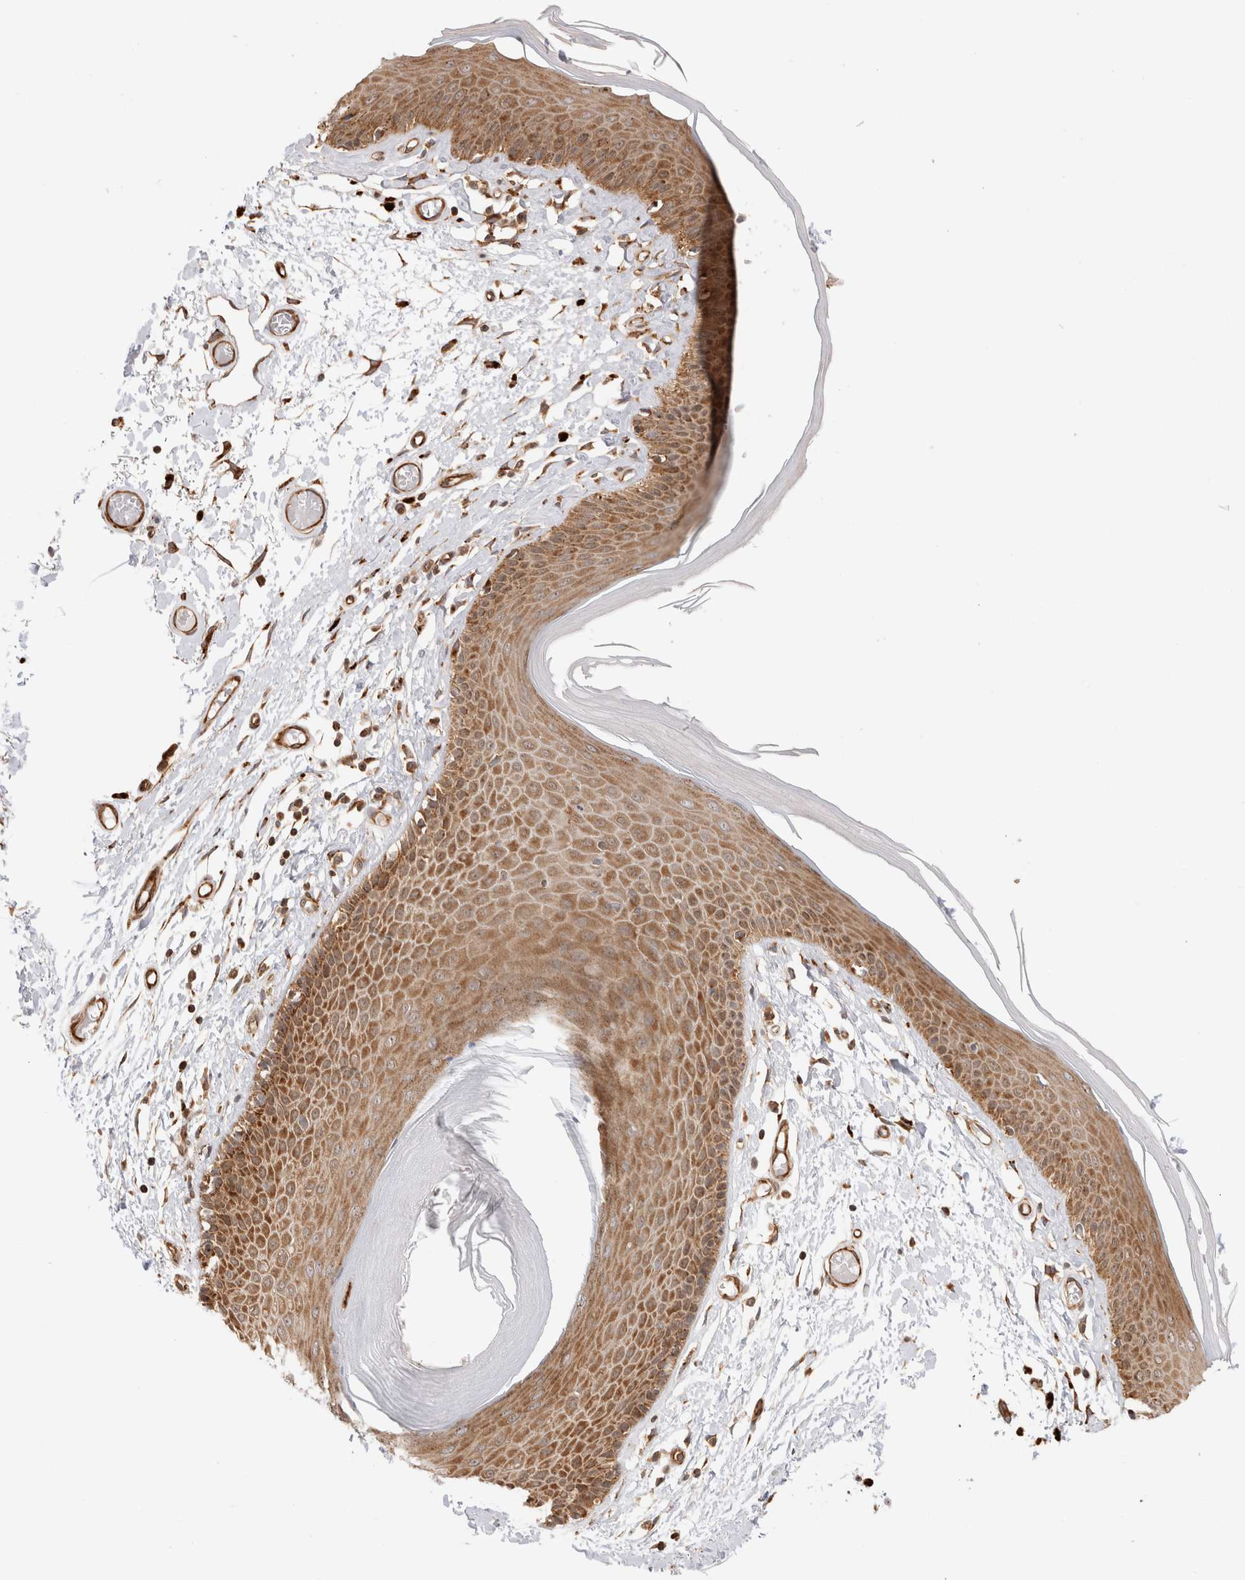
{"staining": {"intensity": "moderate", "quantity": ">75%", "location": "cytoplasmic/membranous"}, "tissue": "skin", "cell_type": "Epidermal cells", "image_type": "normal", "snomed": [{"axis": "morphology", "description": "Normal tissue, NOS"}, {"axis": "topography", "description": "Vulva"}], "caption": "Immunohistochemical staining of unremarkable skin demonstrates moderate cytoplasmic/membranous protein staining in about >75% of epidermal cells.", "gene": "ACTL9", "patient": {"sex": "female", "age": 73}}